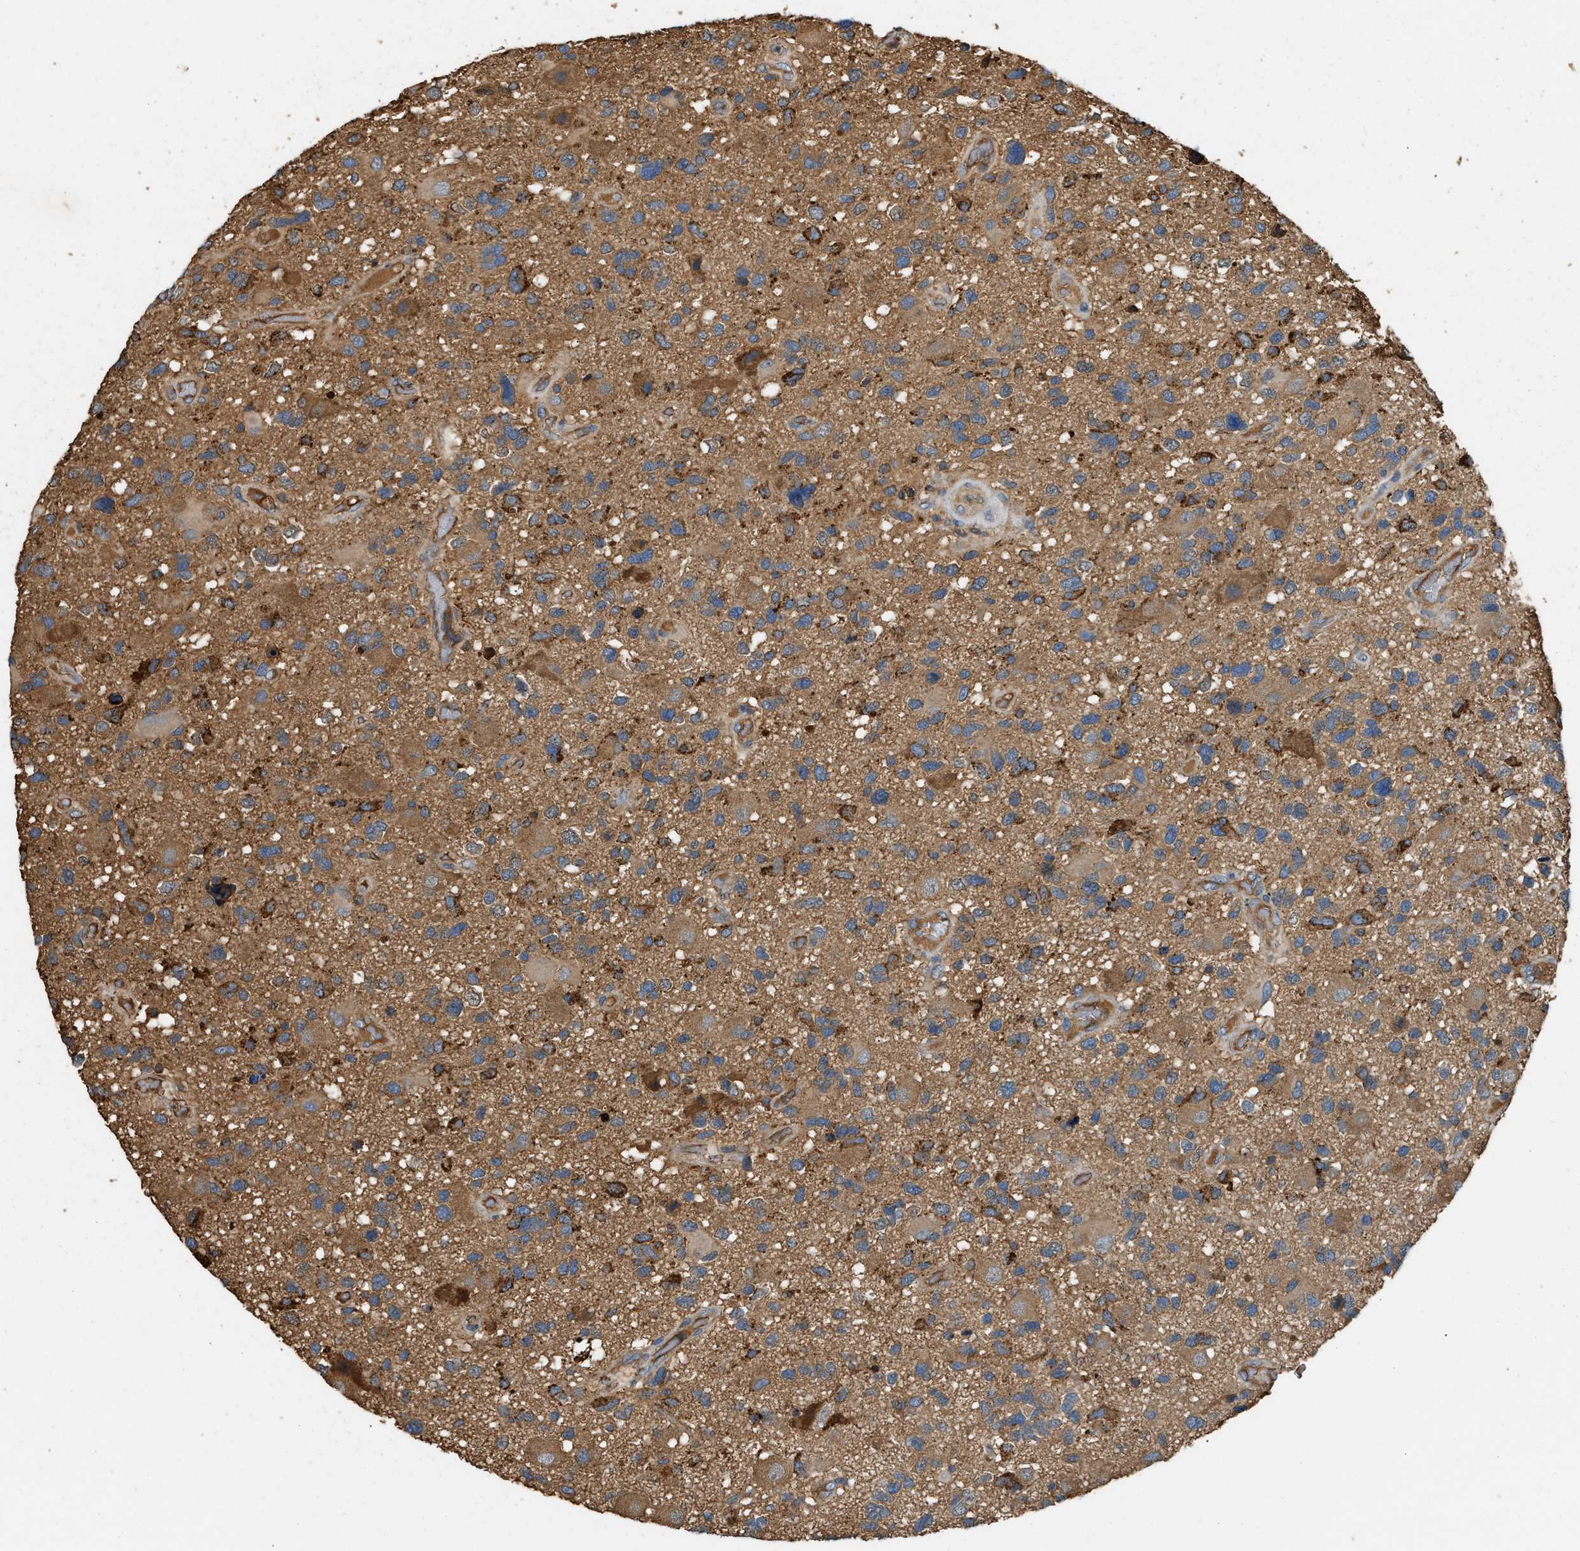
{"staining": {"intensity": "moderate", "quantity": ">75%", "location": "cytoplasmic/membranous"}, "tissue": "glioma", "cell_type": "Tumor cells", "image_type": "cancer", "snomed": [{"axis": "morphology", "description": "Glioma, malignant, High grade"}, {"axis": "topography", "description": "Brain"}], "caption": "A high-resolution photomicrograph shows IHC staining of malignant glioma (high-grade), which exhibits moderate cytoplasmic/membranous staining in about >75% of tumor cells. The protein is stained brown, and the nuclei are stained in blue (DAB (3,3'-diaminobenzidine) IHC with brightfield microscopy, high magnification).", "gene": "TMEM268", "patient": {"sex": "male", "age": 33}}